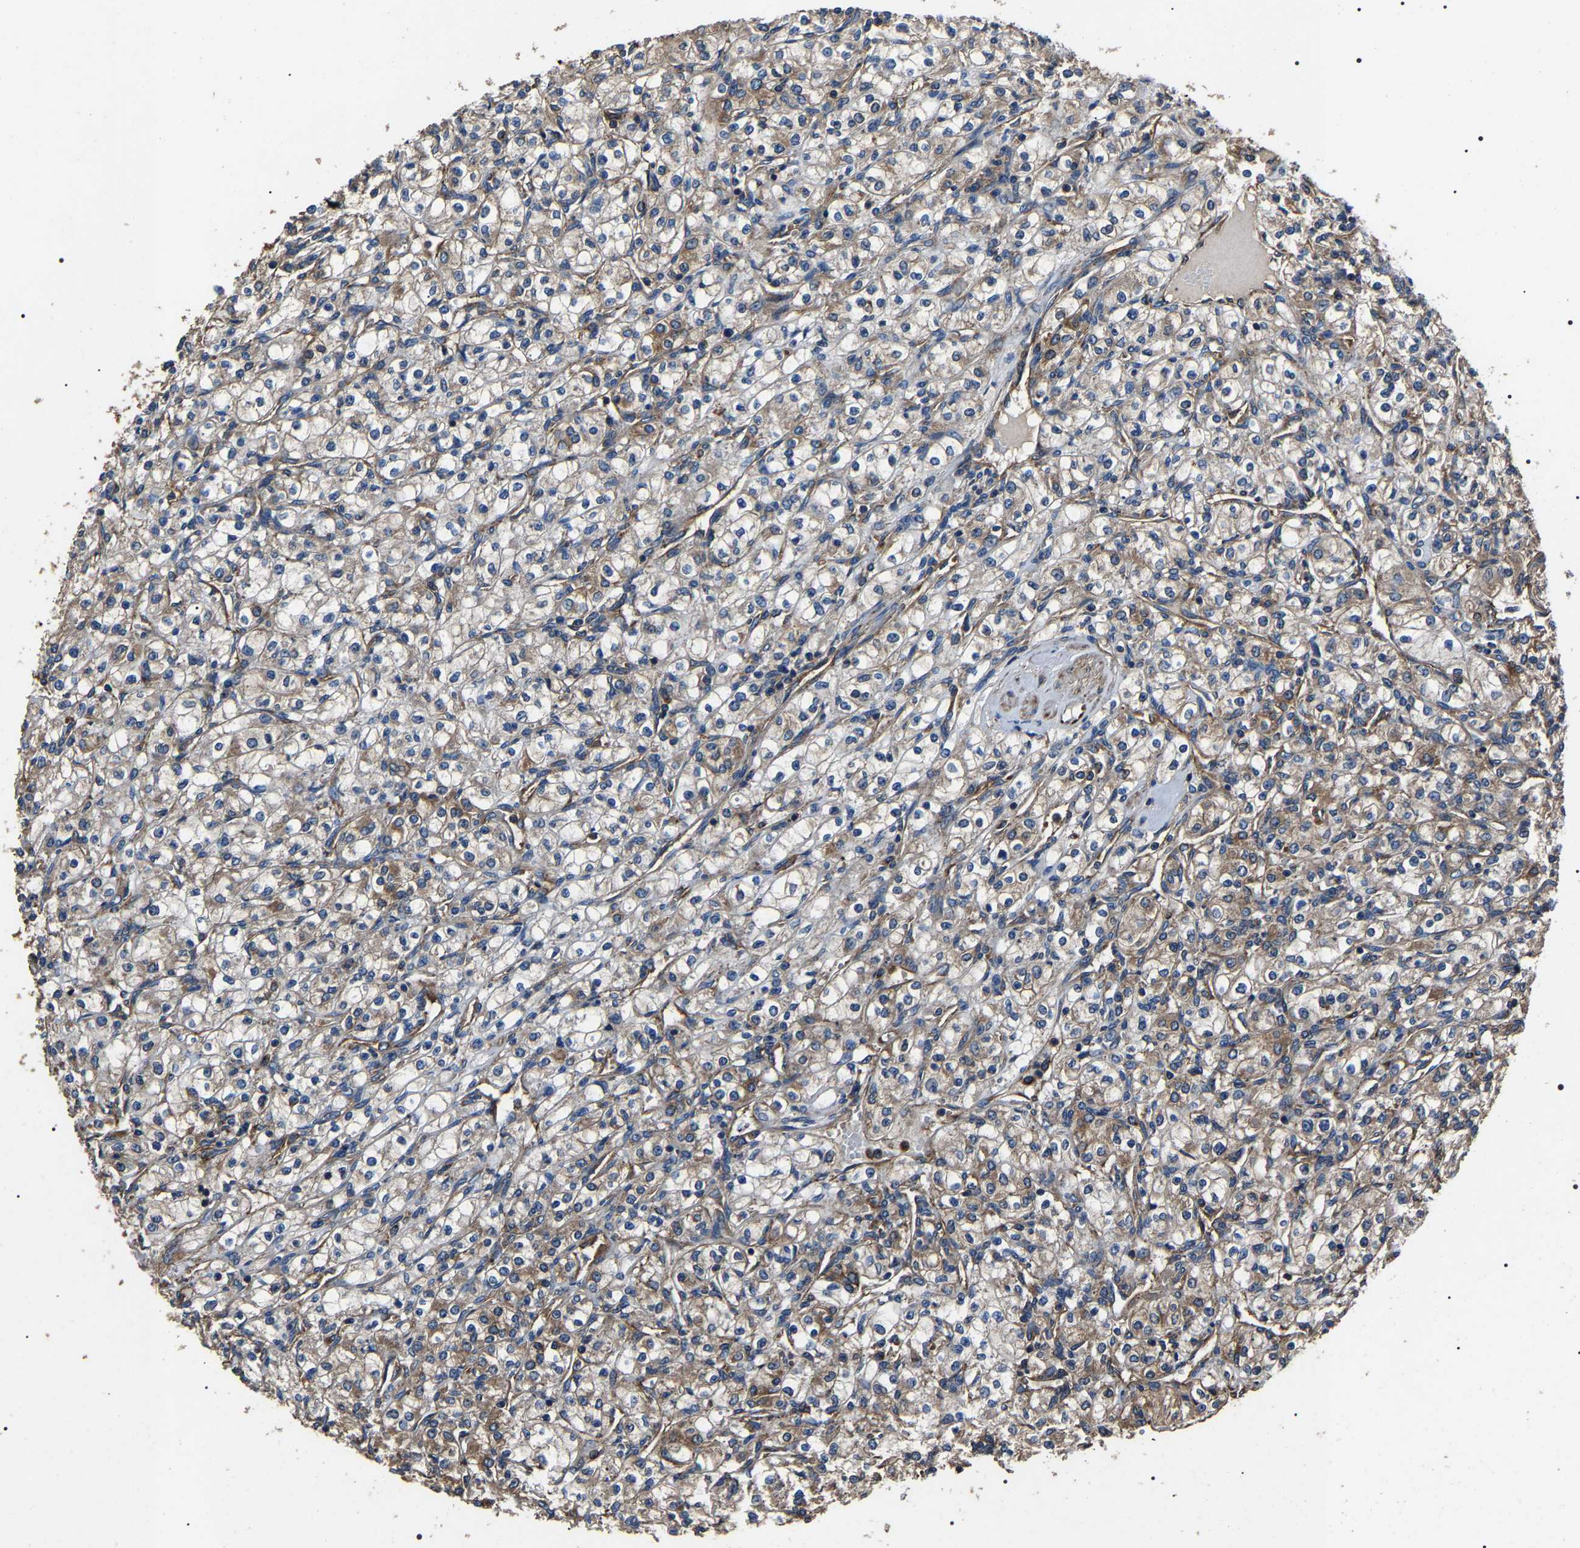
{"staining": {"intensity": "moderate", "quantity": ">75%", "location": "cytoplasmic/membranous"}, "tissue": "renal cancer", "cell_type": "Tumor cells", "image_type": "cancer", "snomed": [{"axis": "morphology", "description": "Adenocarcinoma, NOS"}, {"axis": "topography", "description": "Kidney"}], "caption": "Renal adenocarcinoma stained with DAB immunohistochemistry demonstrates medium levels of moderate cytoplasmic/membranous positivity in approximately >75% of tumor cells.", "gene": "HSCB", "patient": {"sex": "male", "age": 77}}